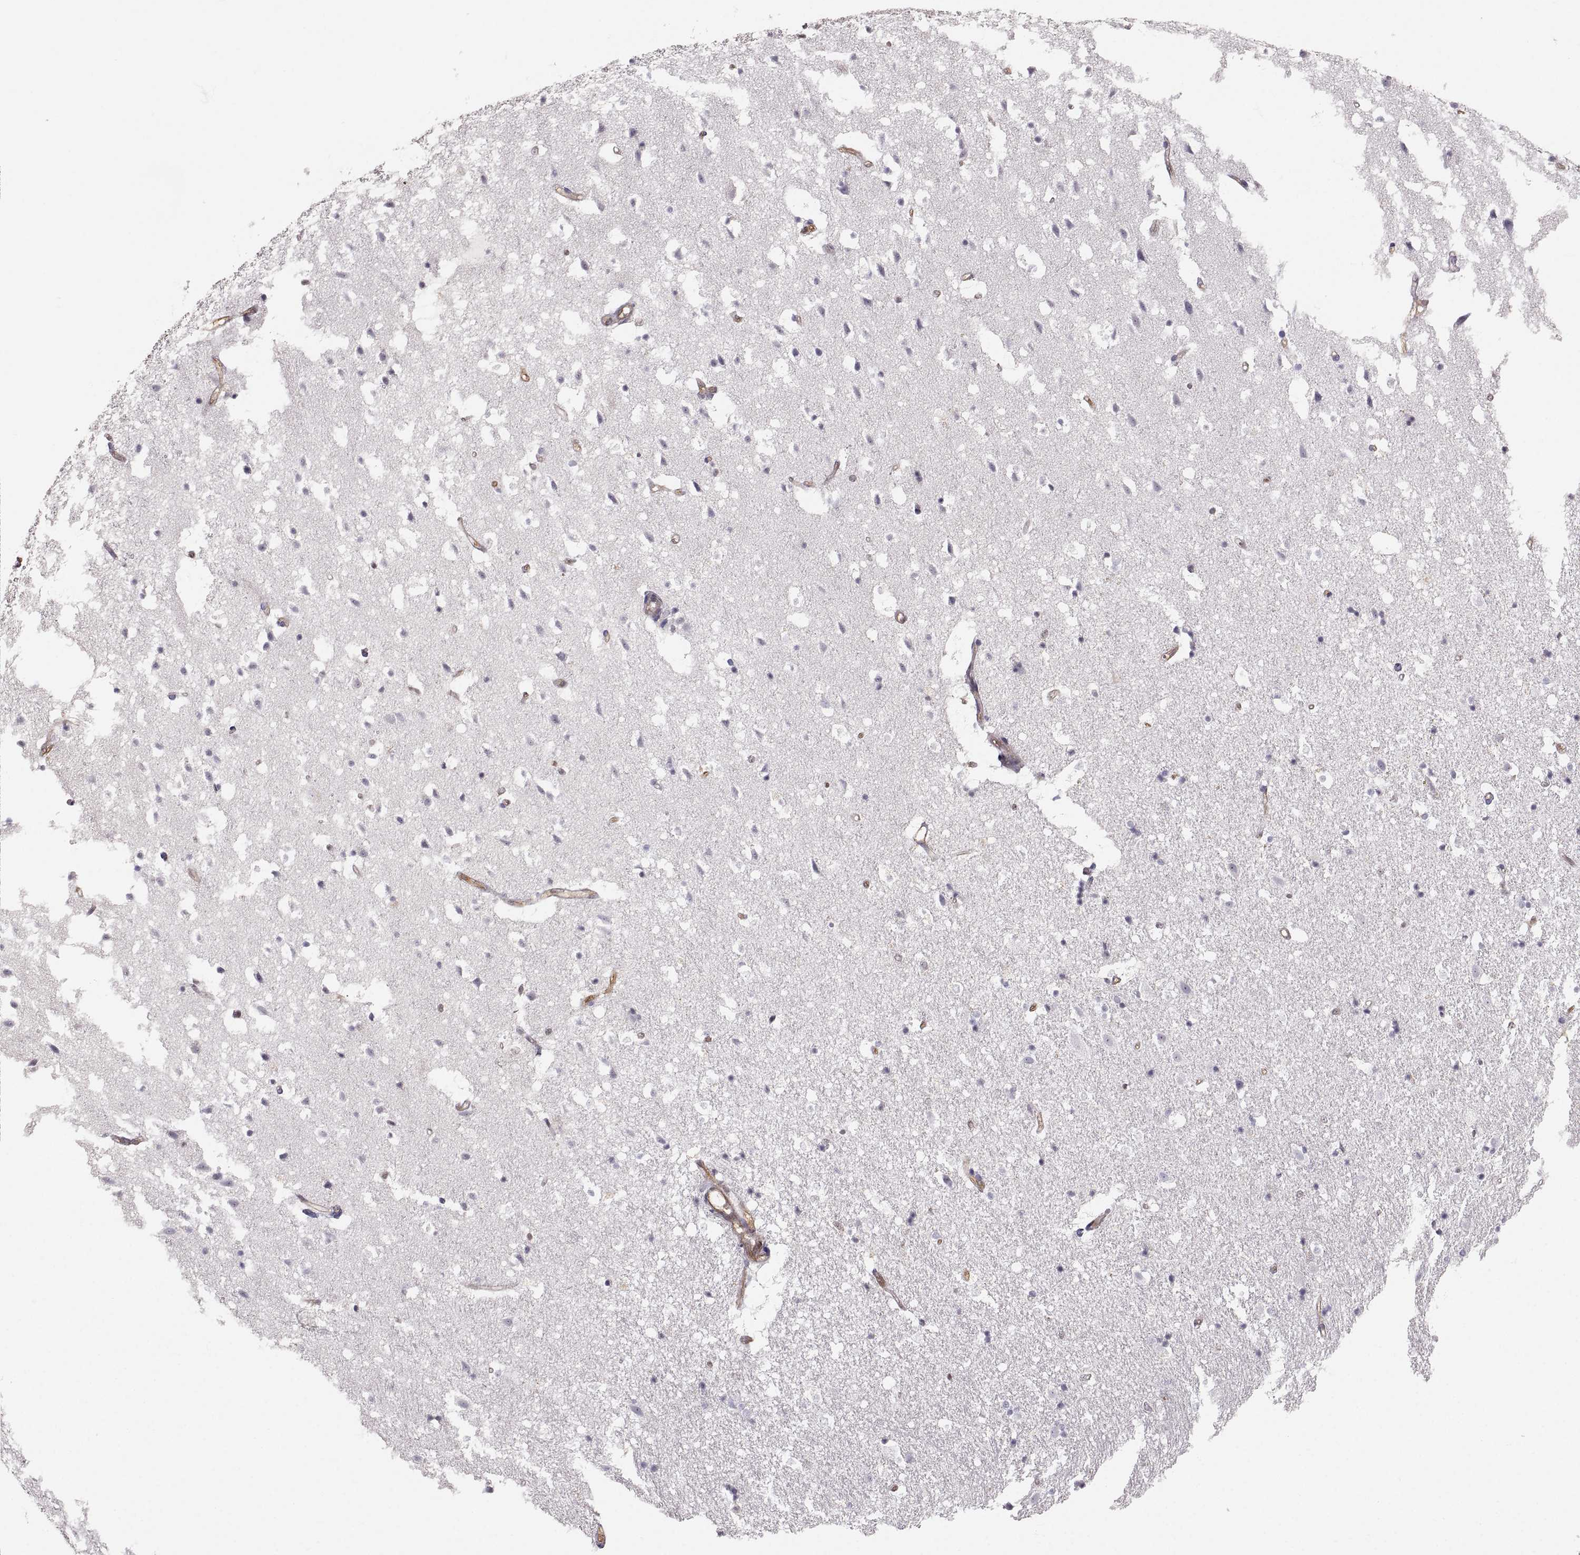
{"staining": {"intensity": "weak", "quantity": "<25%", "location": "cytoplasmic/membranous"}, "tissue": "hippocampus", "cell_type": "Glial cells", "image_type": "normal", "snomed": [{"axis": "morphology", "description": "Normal tissue, NOS"}, {"axis": "topography", "description": "Hippocampus"}], "caption": "IHC of unremarkable human hippocampus displays no expression in glial cells.", "gene": "PGM5", "patient": {"sex": "male", "age": 49}}